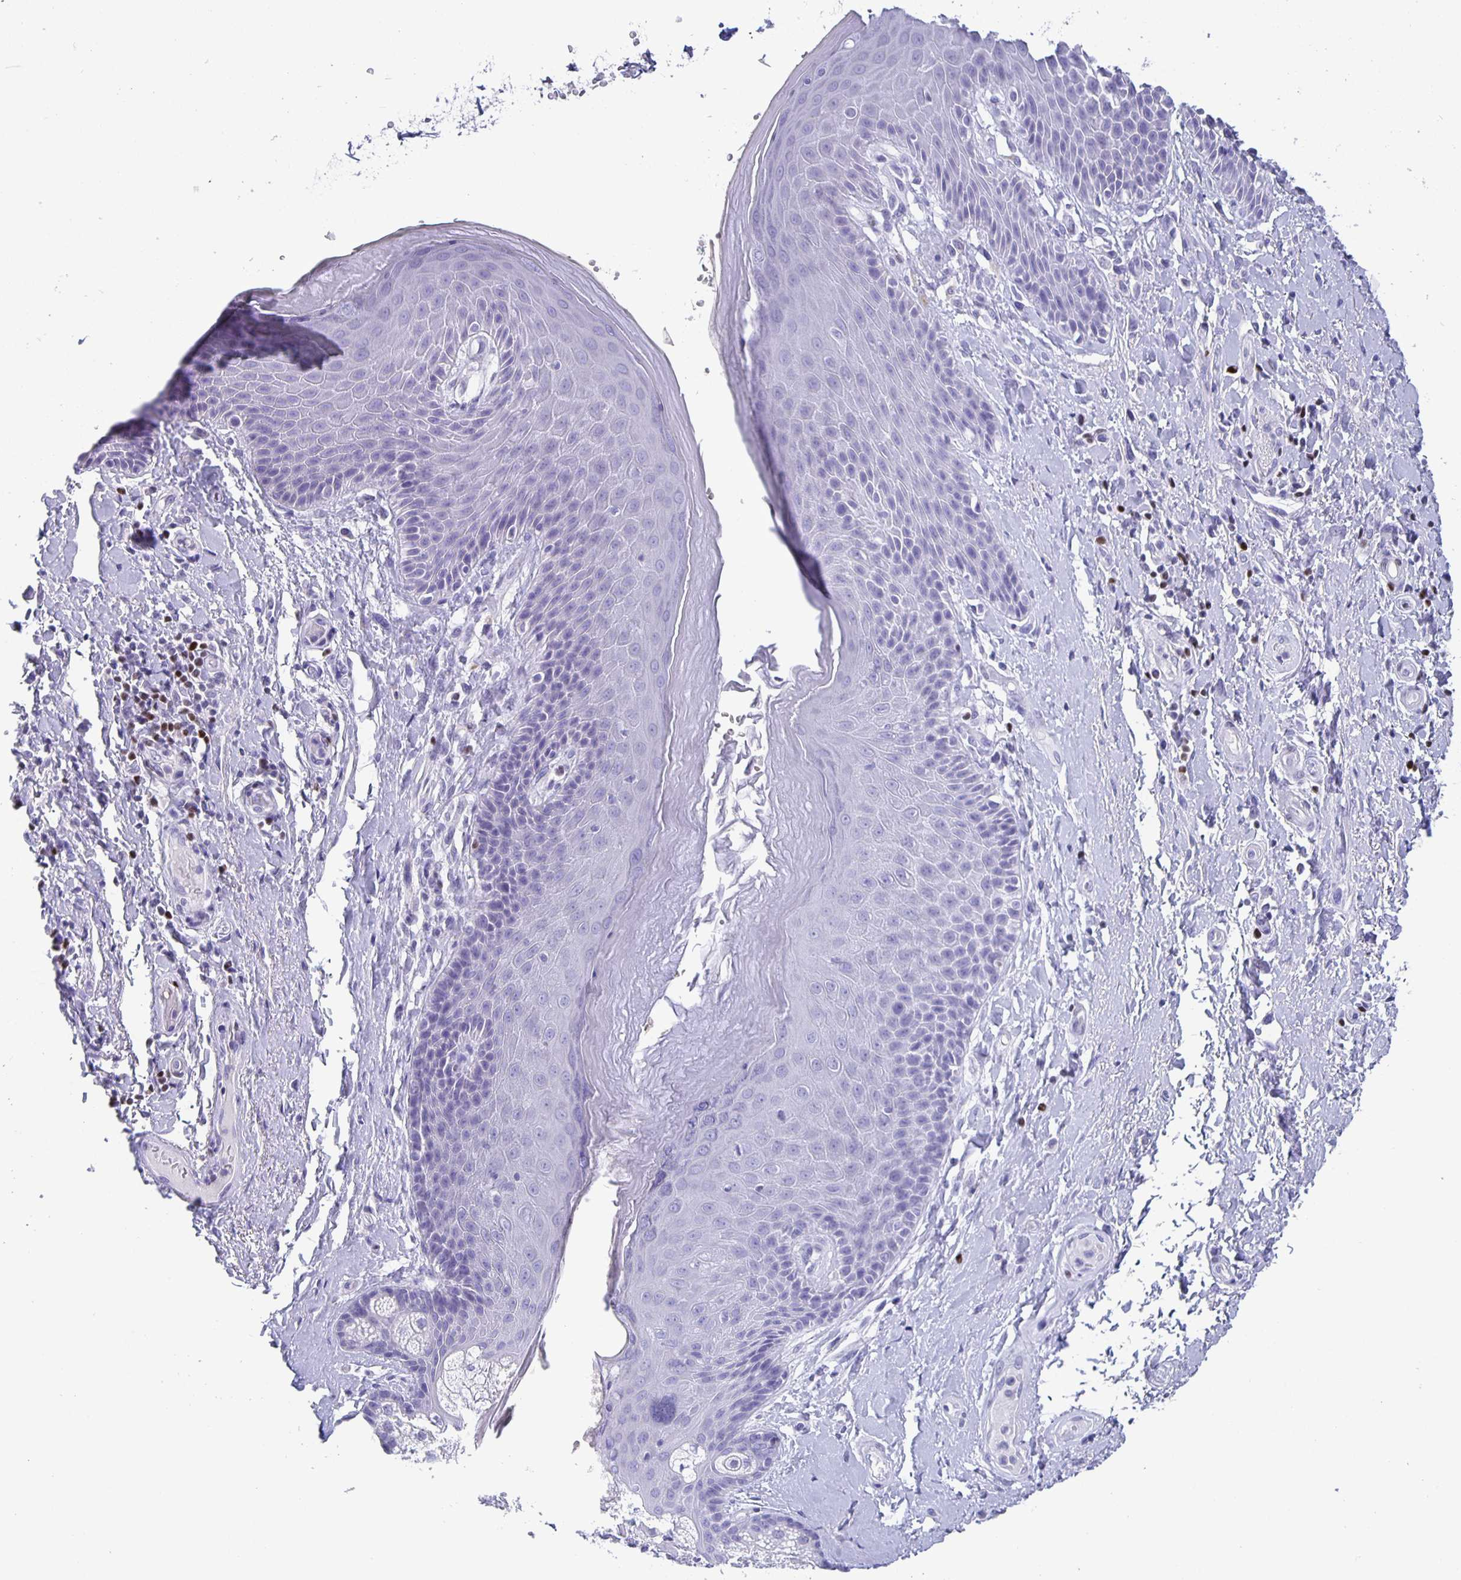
{"staining": {"intensity": "negative", "quantity": "none", "location": "none"}, "tissue": "skin", "cell_type": "Epidermal cells", "image_type": "normal", "snomed": [{"axis": "morphology", "description": "Normal tissue, NOS"}, {"axis": "topography", "description": "Anal"}, {"axis": "topography", "description": "Peripheral nerve tissue"}], "caption": "Protein analysis of unremarkable skin reveals no significant staining in epidermal cells. (Stains: DAB (3,3'-diaminobenzidine) immunohistochemistry with hematoxylin counter stain, Microscopy: brightfield microscopy at high magnification).", "gene": "SATB2", "patient": {"sex": "male", "age": 51}}